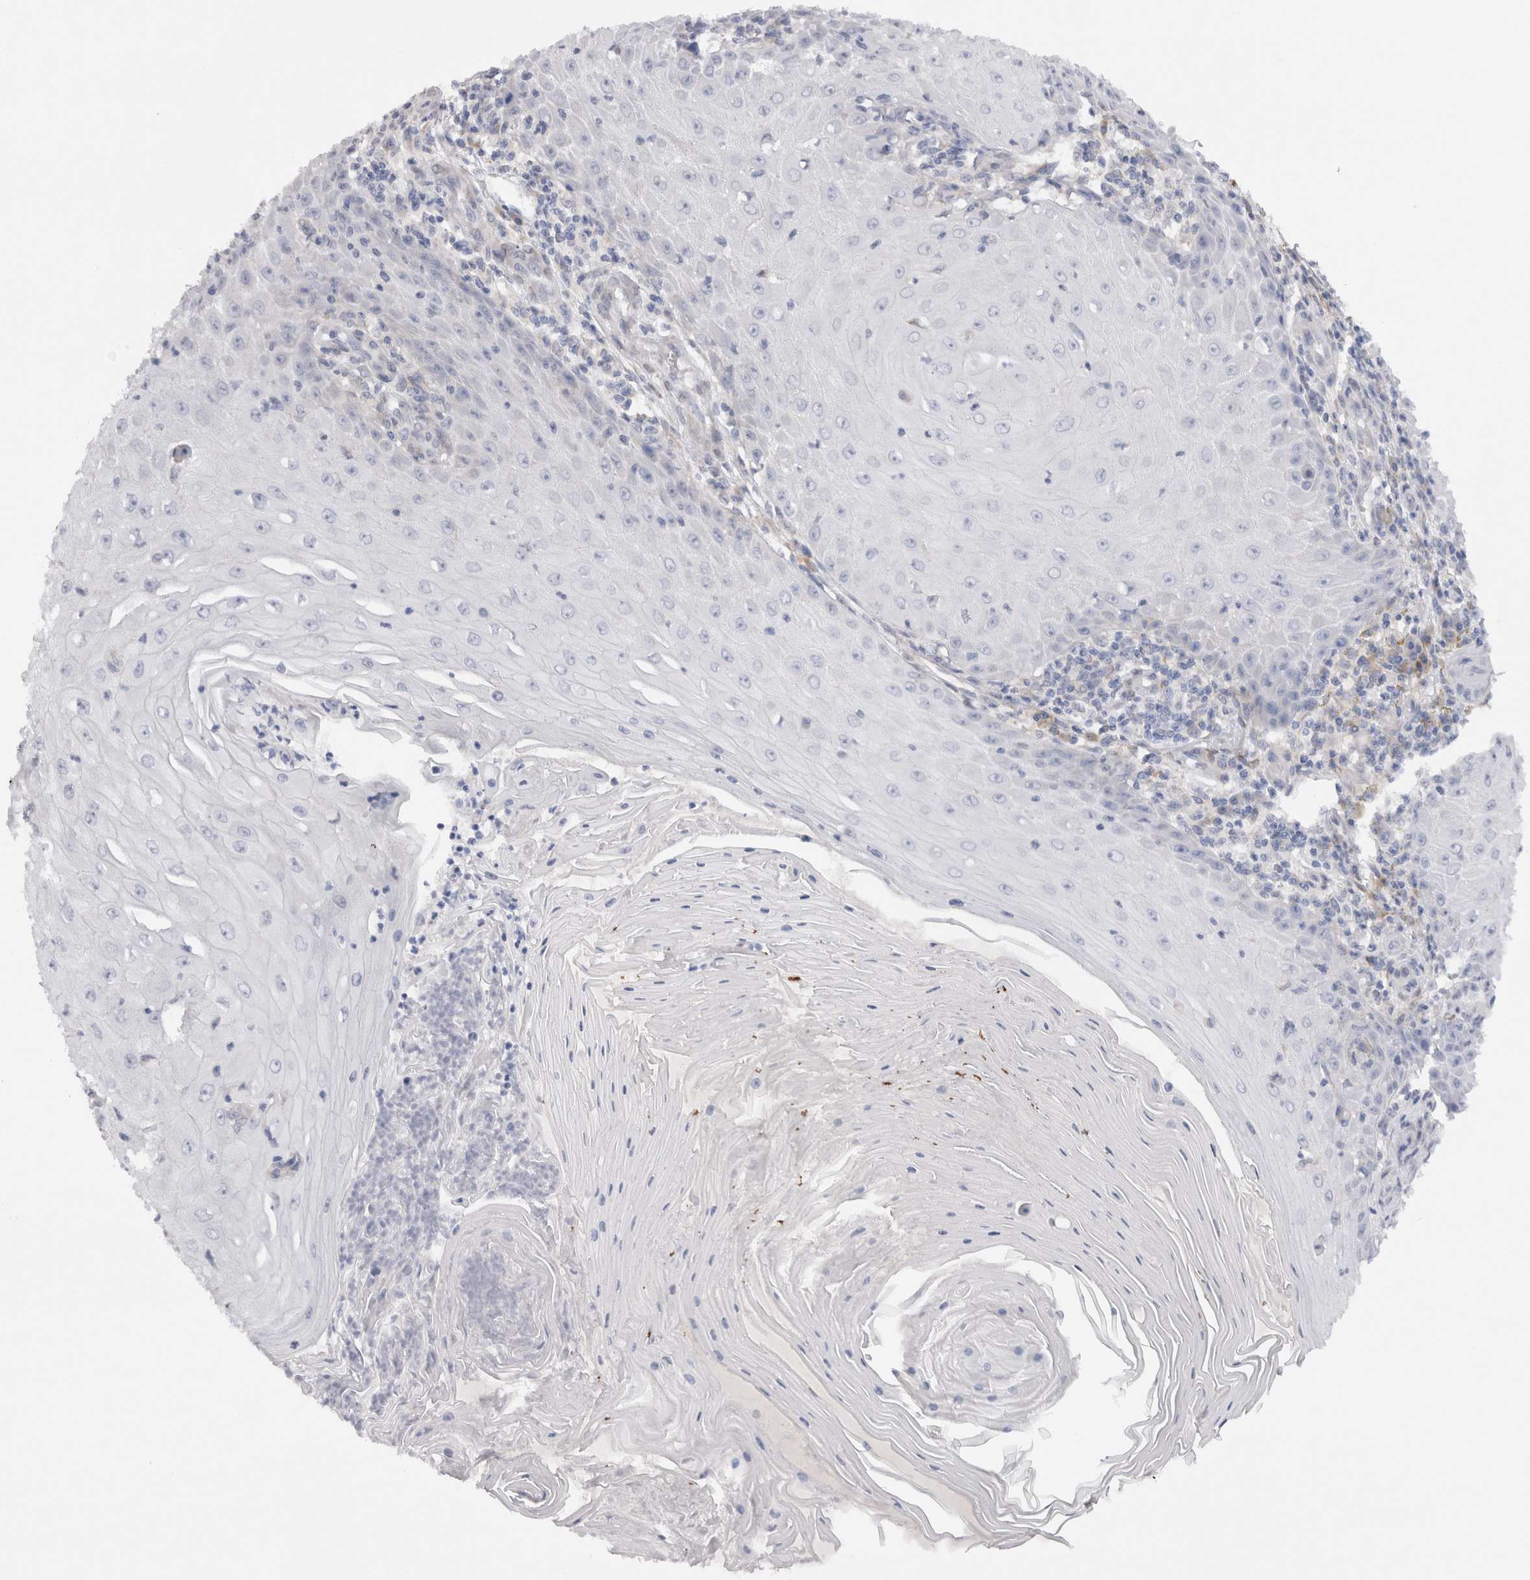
{"staining": {"intensity": "negative", "quantity": "none", "location": "none"}, "tissue": "skin cancer", "cell_type": "Tumor cells", "image_type": "cancer", "snomed": [{"axis": "morphology", "description": "Squamous cell carcinoma, NOS"}, {"axis": "topography", "description": "Skin"}], "caption": "Tumor cells are negative for brown protein staining in skin squamous cell carcinoma.", "gene": "VCPIP1", "patient": {"sex": "female", "age": 73}}